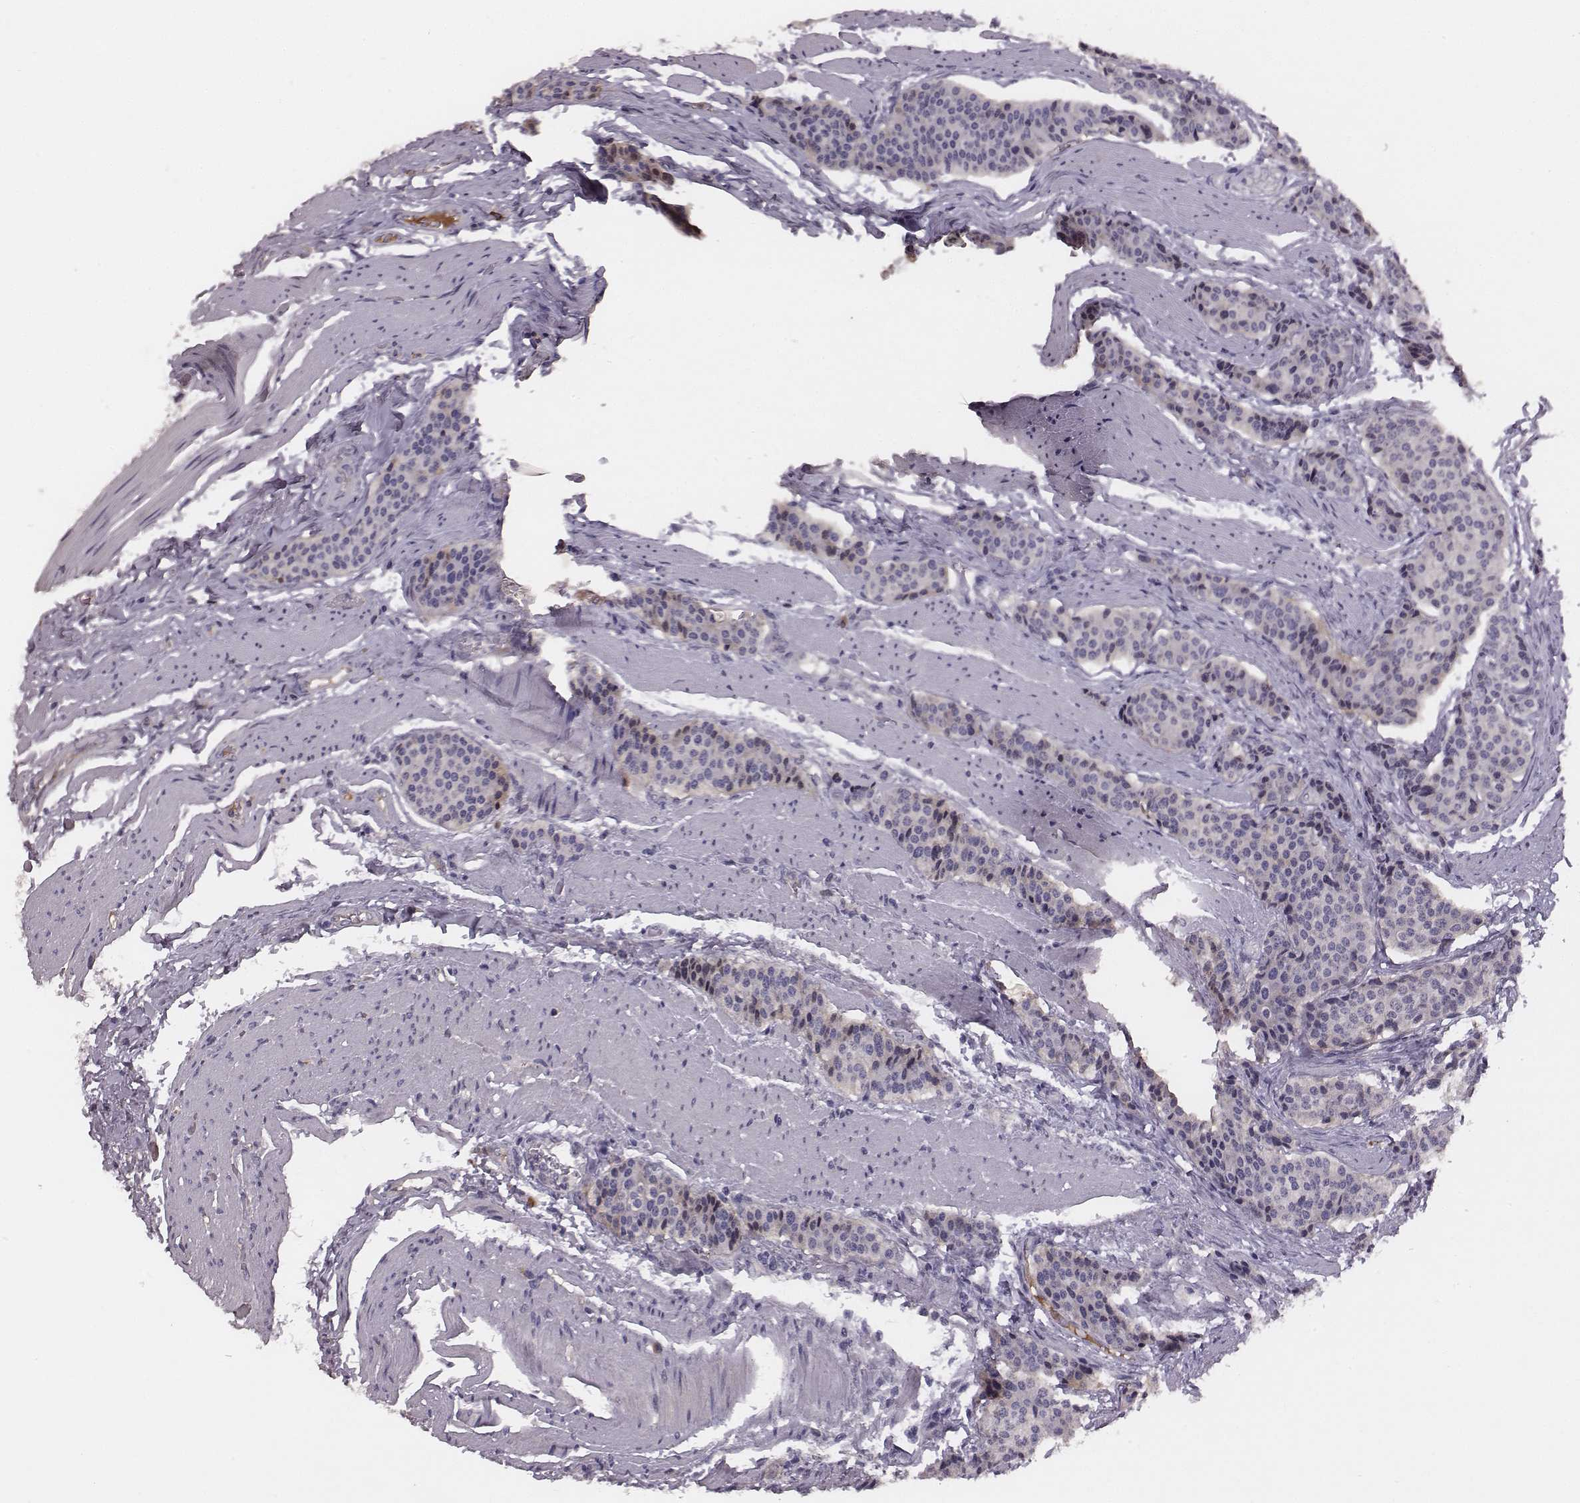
{"staining": {"intensity": "negative", "quantity": "none", "location": "none"}, "tissue": "carcinoid", "cell_type": "Tumor cells", "image_type": "cancer", "snomed": [{"axis": "morphology", "description": "Carcinoid, malignant, NOS"}, {"axis": "topography", "description": "Small intestine"}], "caption": "This histopathology image is of carcinoid stained with immunohistochemistry (IHC) to label a protein in brown with the nuclei are counter-stained blue. There is no staining in tumor cells.", "gene": "SLC22A6", "patient": {"sex": "male", "age": 73}}